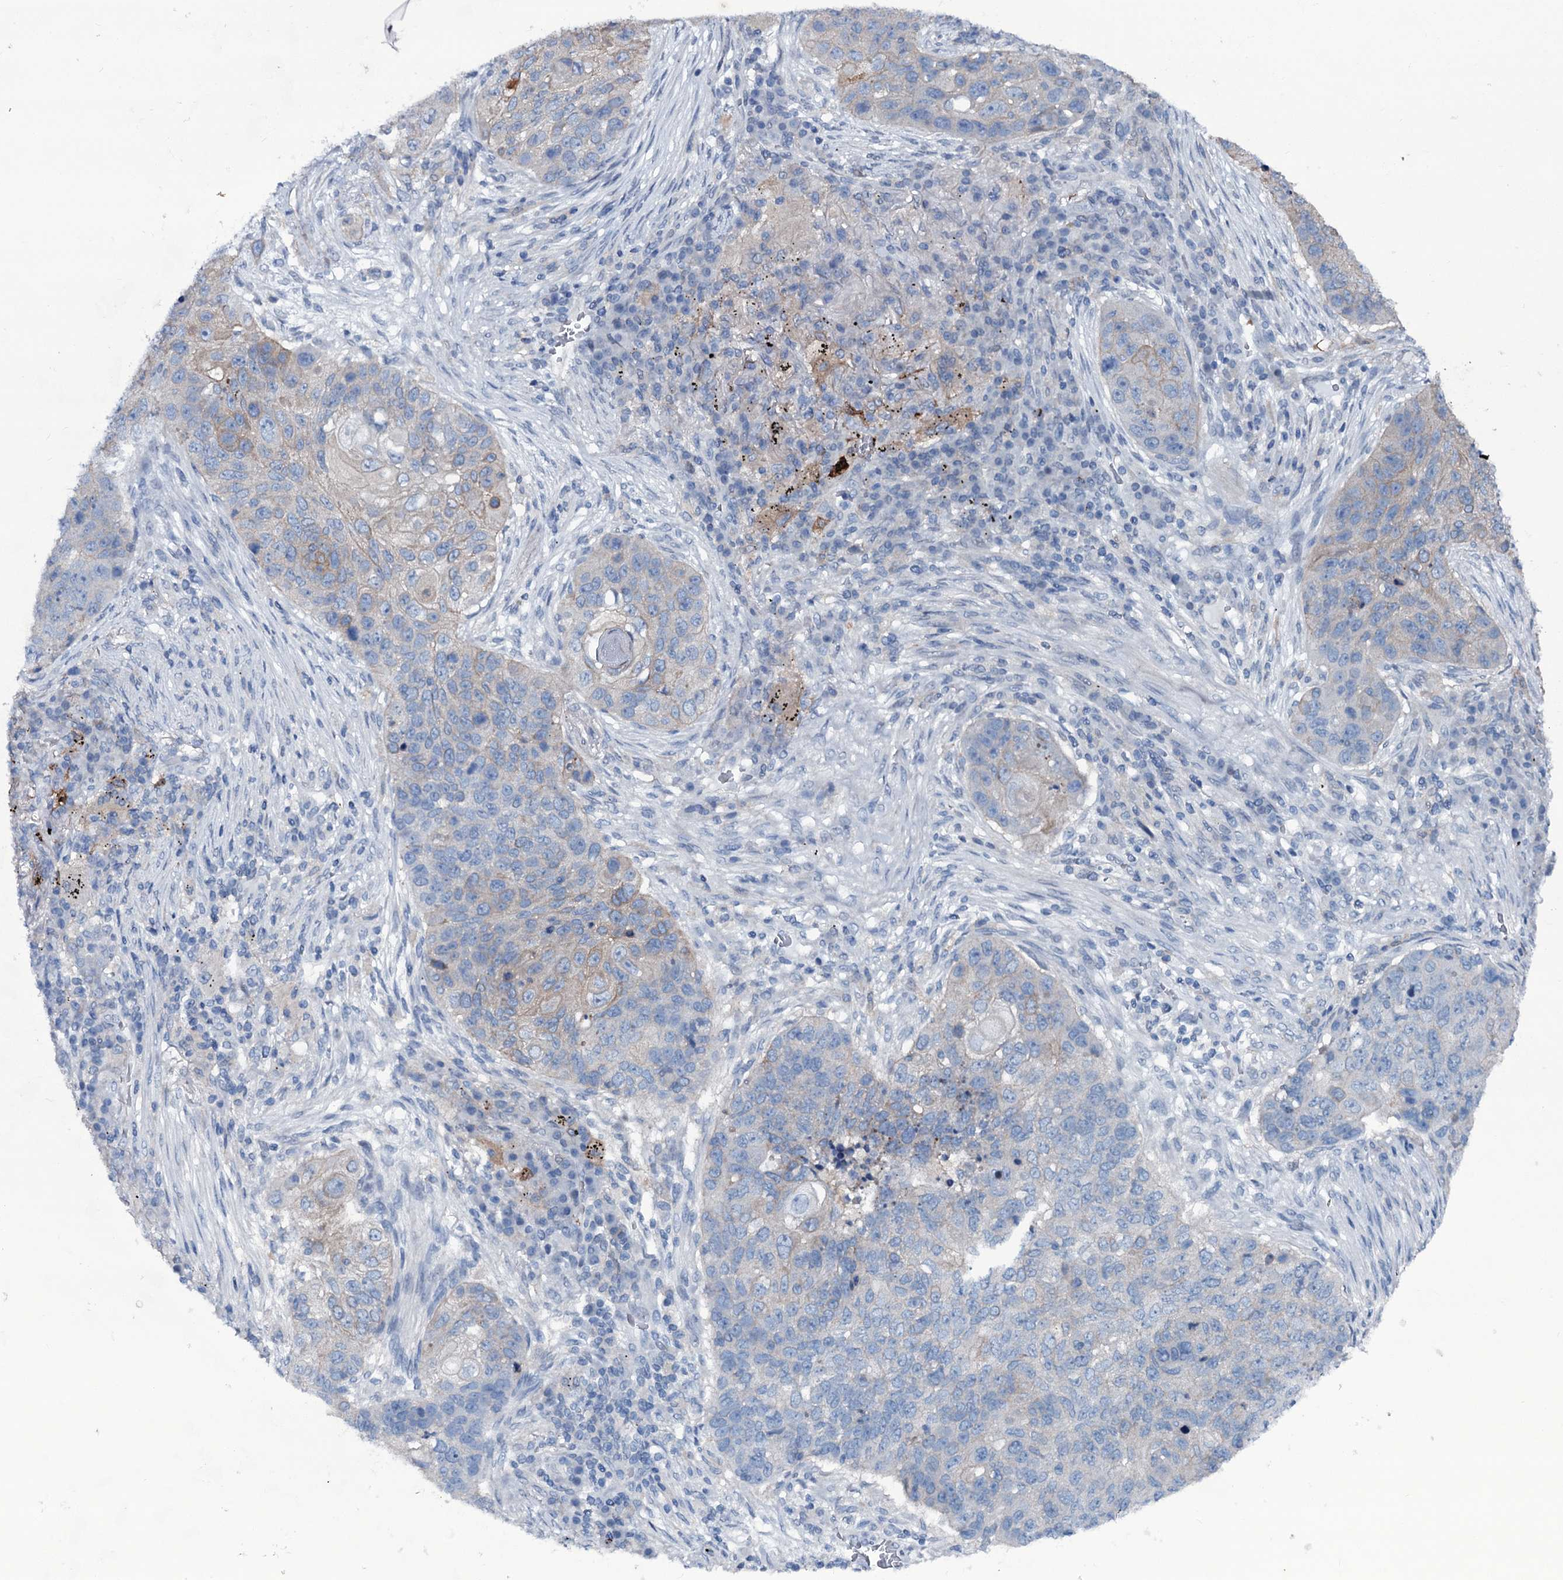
{"staining": {"intensity": "weak", "quantity": "<25%", "location": "cytoplasmic/membranous"}, "tissue": "lung cancer", "cell_type": "Tumor cells", "image_type": "cancer", "snomed": [{"axis": "morphology", "description": "Squamous cell carcinoma, NOS"}, {"axis": "topography", "description": "Lung"}], "caption": "Tumor cells show no significant positivity in lung cancer (squamous cell carcinoma).", "gene": "SLC4A7", "patient": {"sex": "female", "age": 63}}